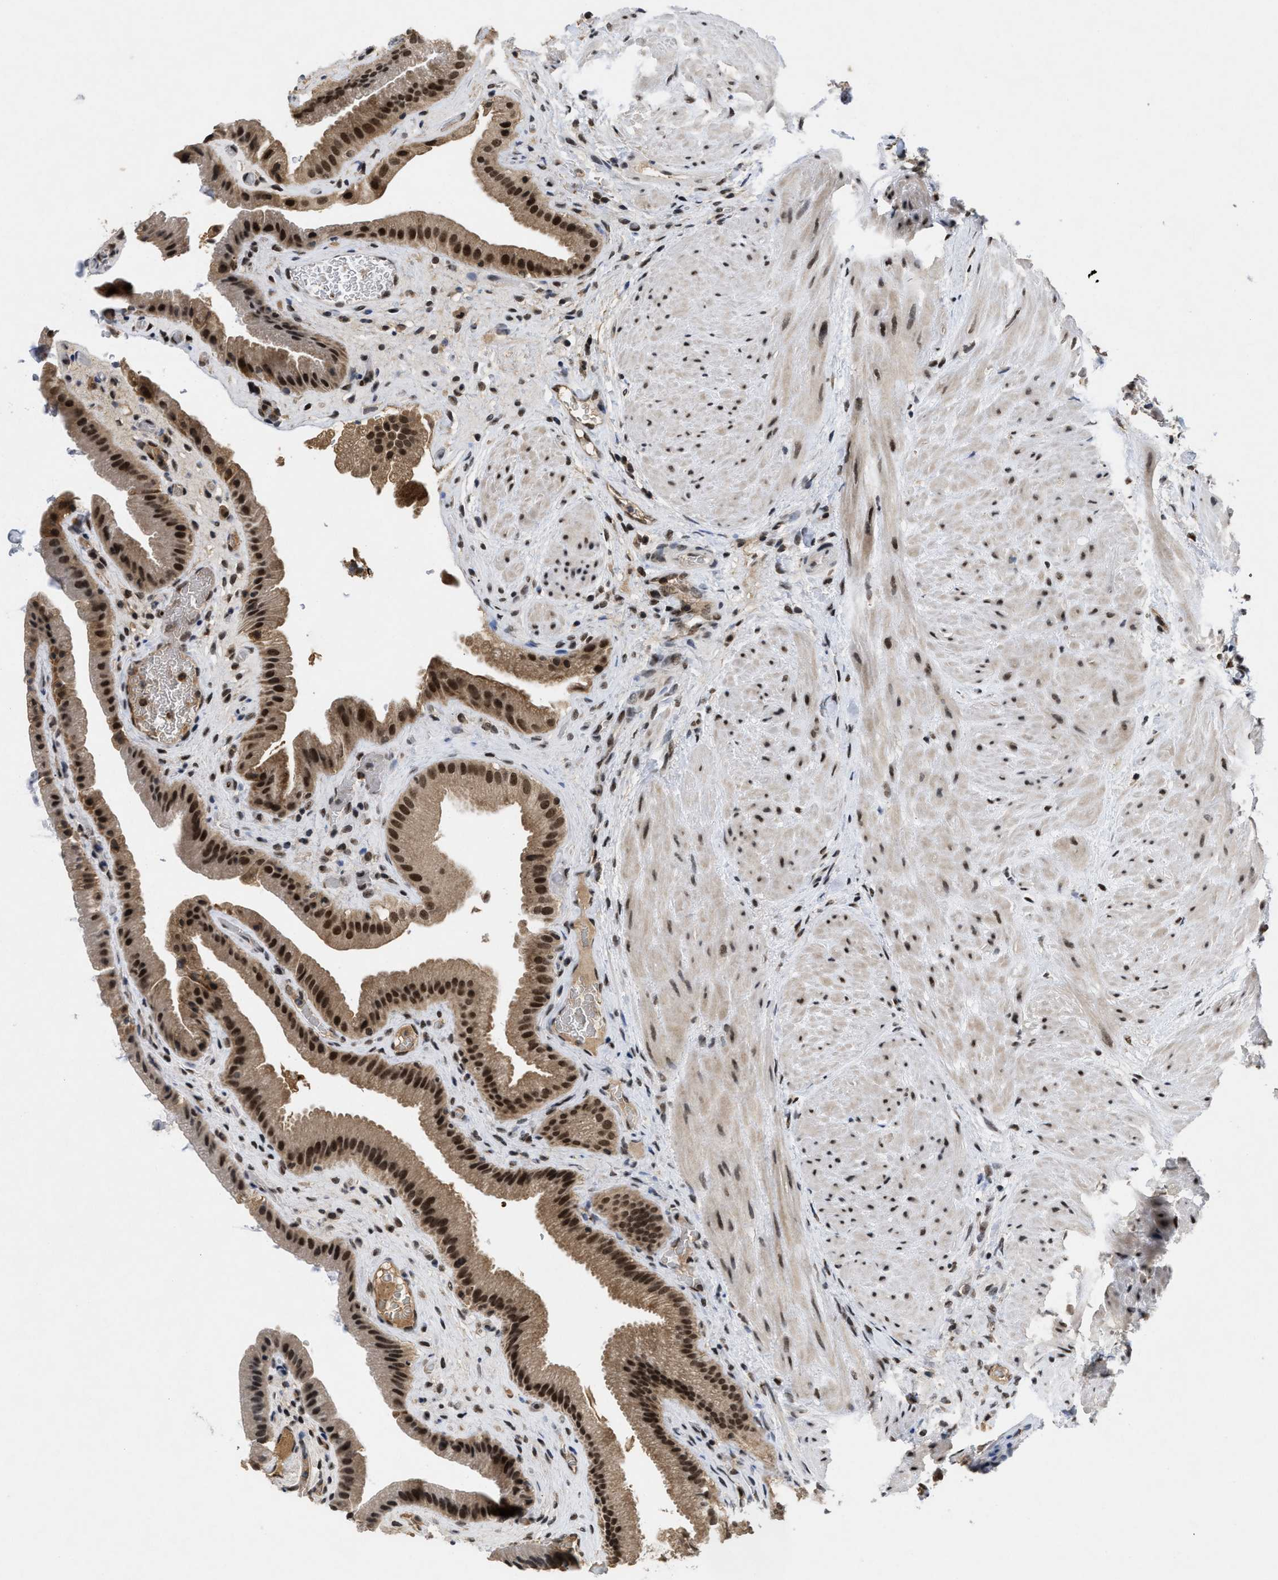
{"staining": {"intensity": "strong", "quantity": ">75%", "location": "nuclear"}, "tissue": "gallbladder", "cell_type": "Glandular cells", "image_type": "normal", "snomed": [{"axis": "morphology", "description": "Normal tissue, NOS"}, {"axis": "topography", "description": "Gallbladder"}], "caption": "IHC staining of unremarkable gallbladder, which reveals high levels of strong nuclear staining in approximately >75% of glandular cells indicating strong nuclear protein expression. The staining was performed using DAB (brown) for protein detection and nuclei were counterstained in hematoxylin (blue).", "gene": "ZNF346", "patient": {"sex": "male", "age": 49}}